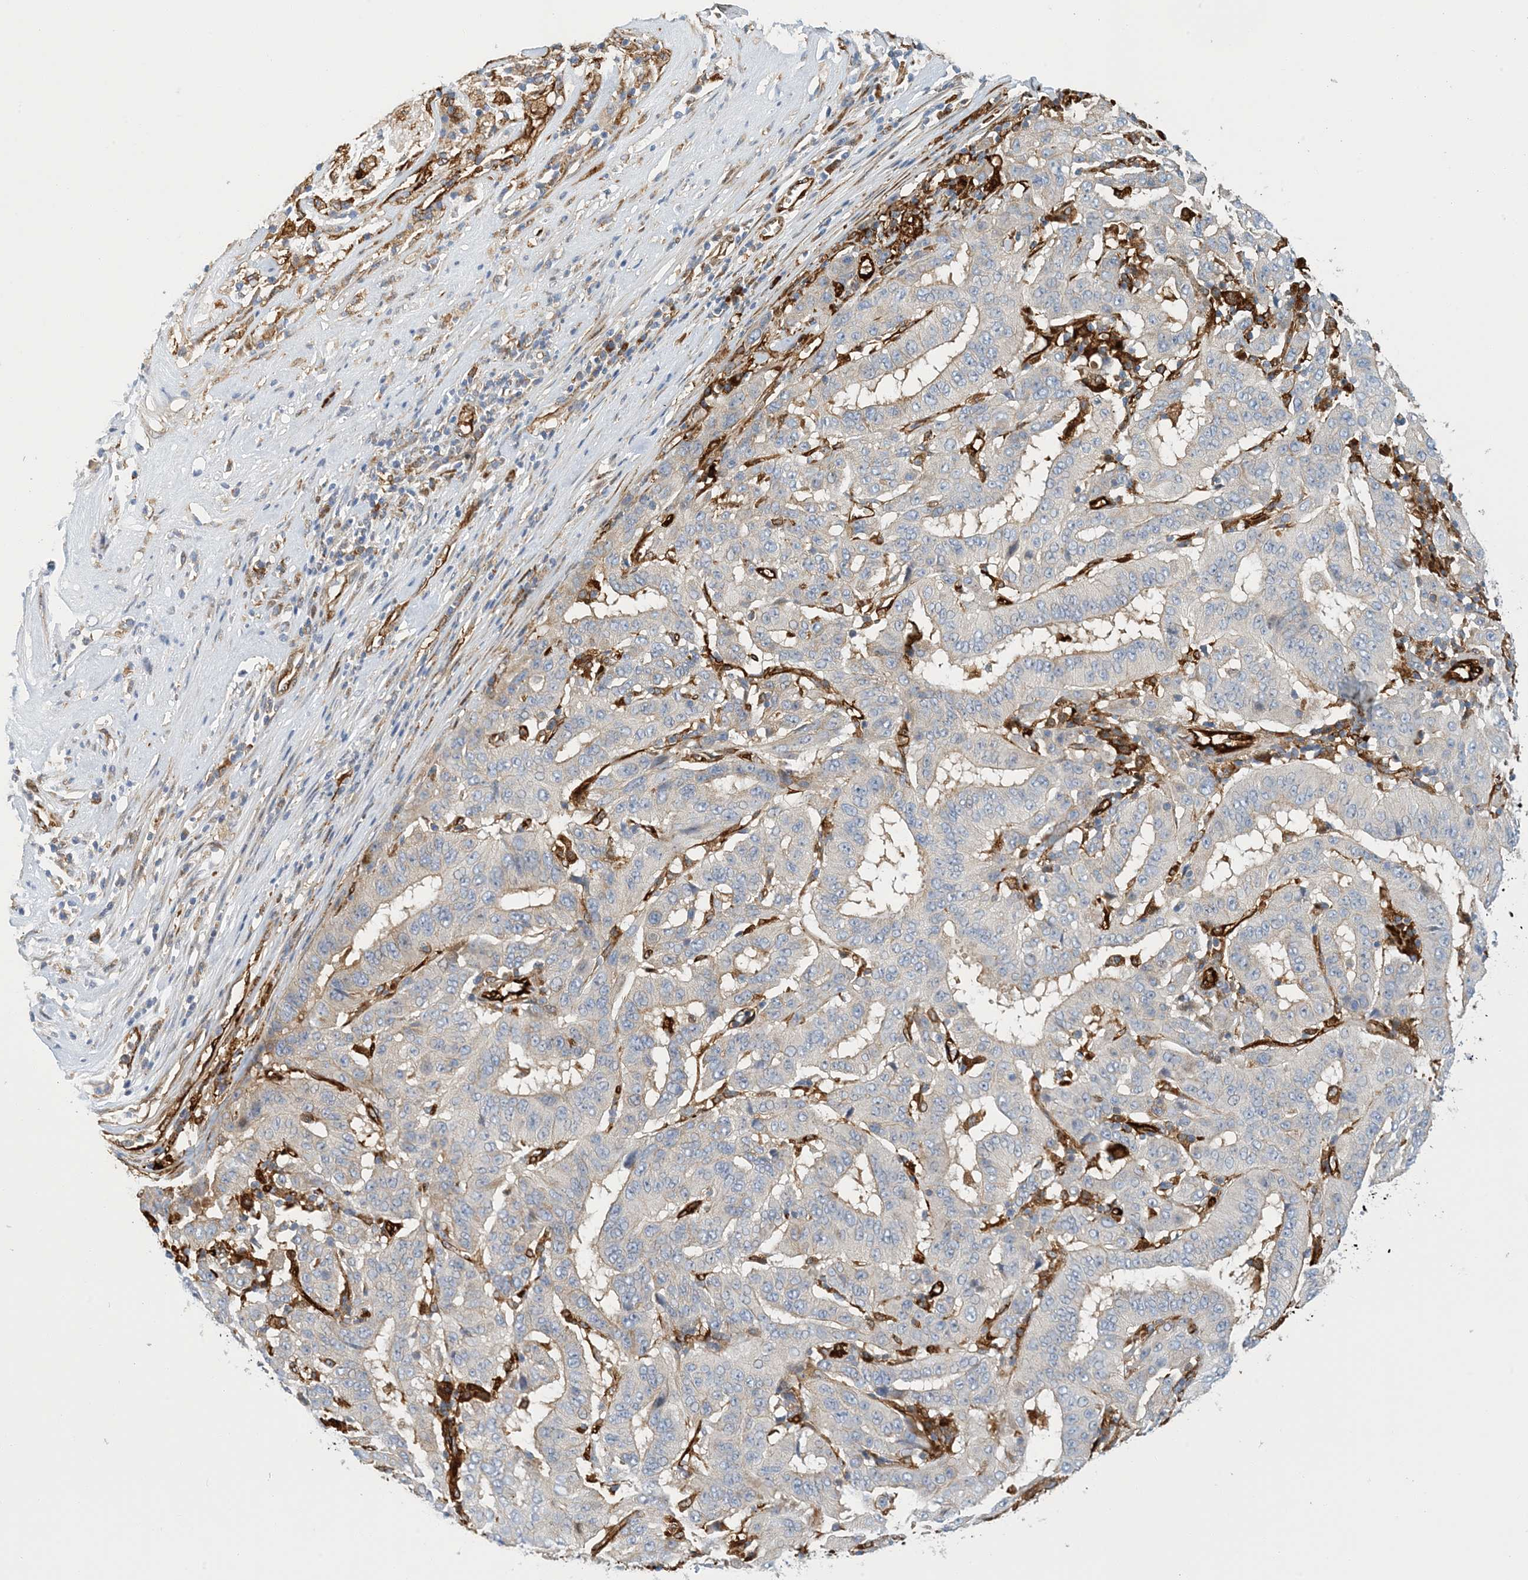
{"staining": {"intensity": "negative", "quantity": "none", "location": "none"}, "tissue": "pancreatic cancer", "cell_type": "Tumor cells", "image_type": "cancer", "snomed": [{"axis": "morphology", "description": "Adenocarcinoma, NOS"}, {"axis": "topography", "description": "Pancreas"}], "caption": "Immunohistochemical staining of pancreatic cancer exhibits no significant positivity in tumor cells.", "gene": "PCDHA2", "patient": {"sex": "male", "age": 63}}